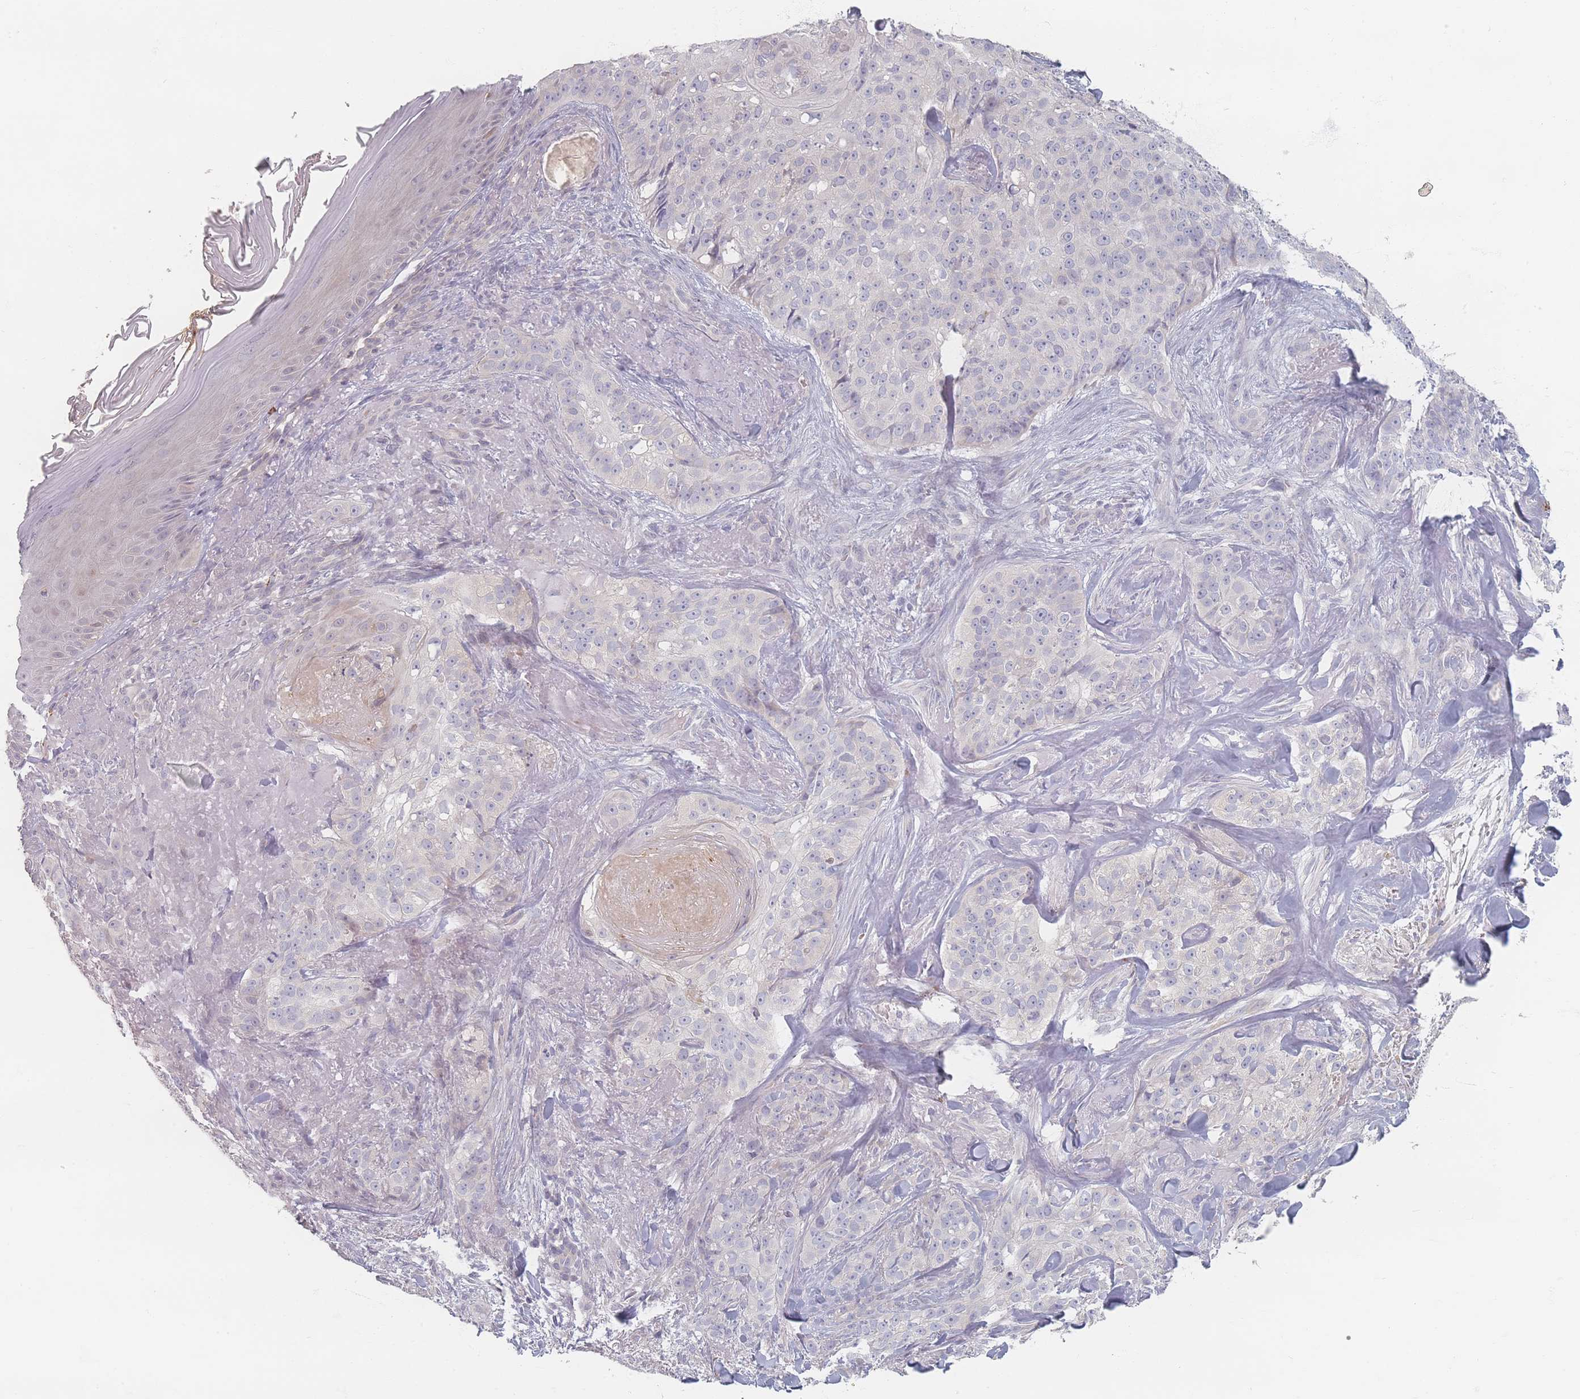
{"staining": {"intensity": "negative", "quantity": "none", "location": "none"}, "tissue": "skin cancer", "cell_type": "Tumor cells", "image_type": "cancer", "snomed": [{"axis": "morphology", "description": "Basal cell carcinoma"}, {"axis": "topography", "description": "Skin"}], "caption": "This is an immunohistochemistry micrograph of skin cancer. There is no staining in tumor cells.", "gene": "TMOD1", "patient": {"sex": "female", "age": 92}}